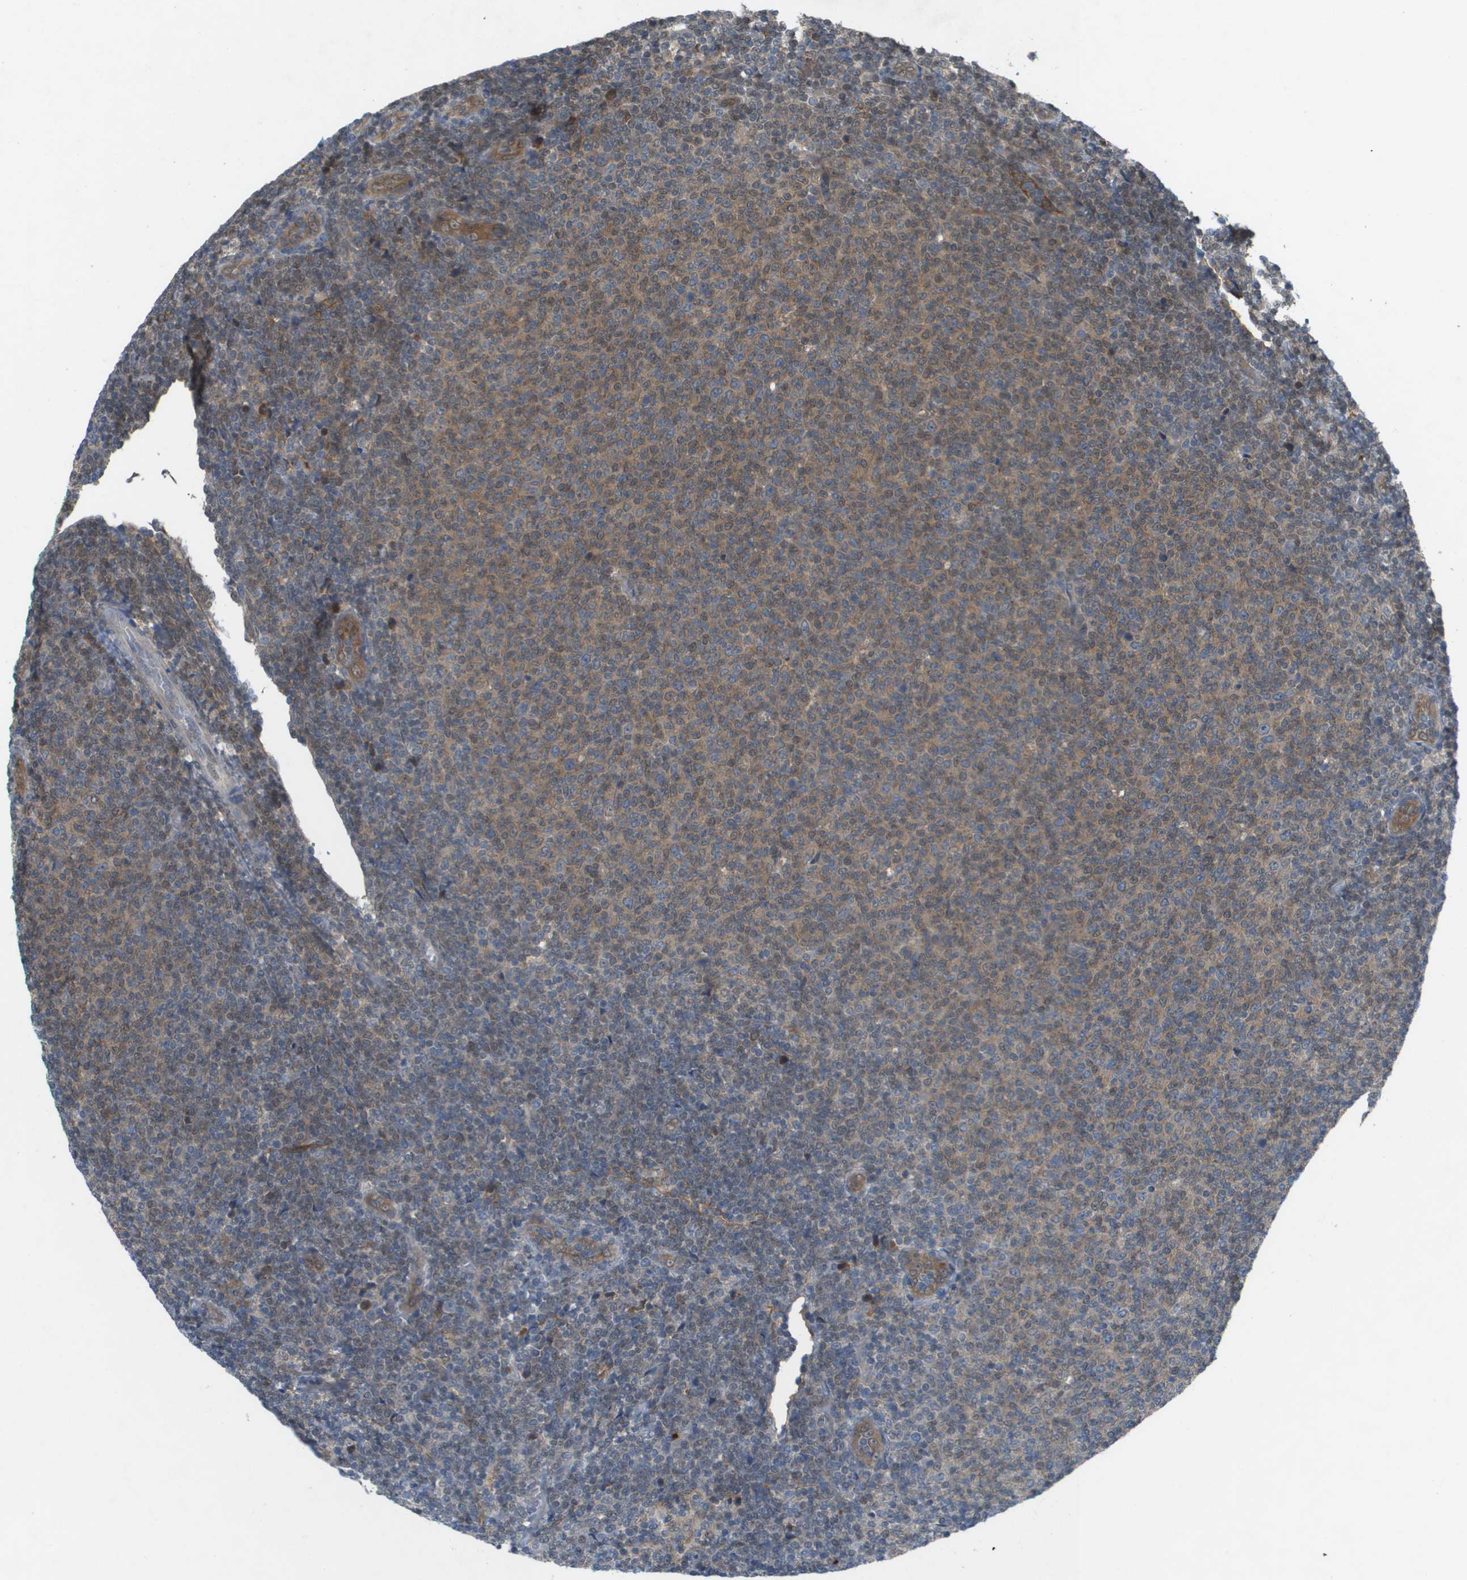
{"staining": {"intensity": "moderate", "quantity": ">75%", "location": "cytoplasmic/membranous"}, "tissue": "lymphoma", "cell_type": "Tumor cells", "image_type": "cancer", "snomed": [{"axis": "morphology", "description": "Malignant lymphoma, non-Hodgkin's type, Low grade"}, {"axis": "topography", "description": "Lymph node"}], "caption": "The image exhibits immunohistochemical staining of malignant lymphoma, non-Hodgkin's type (low-grade). There is moderate cytoplasmic/membranous expression is seen in about >75% of tumor cells. (DAB = brown stain, brightfield microscopy at high magnification).", "gene": "PALD1", "patient": {"sex": "male", "age": 66}}